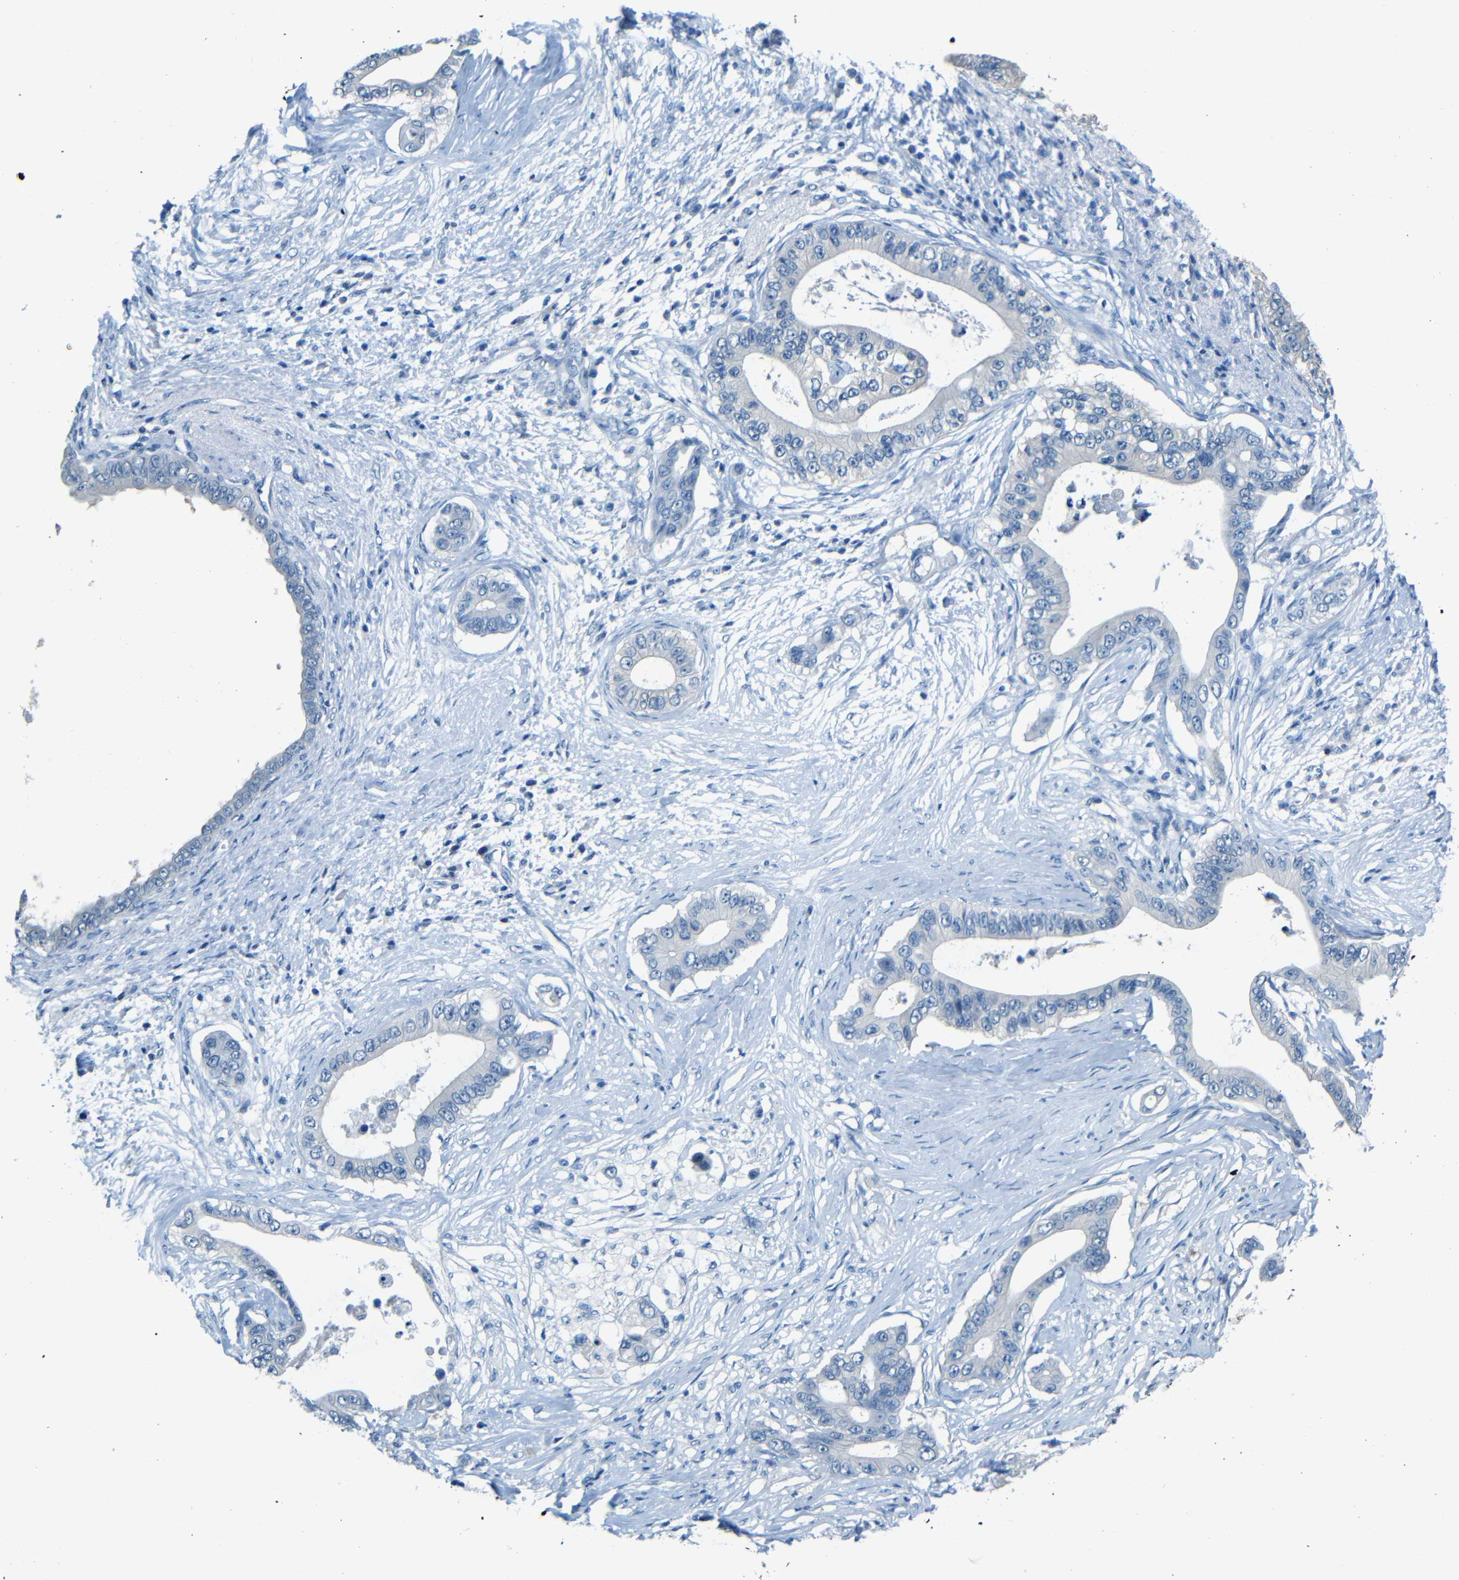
{"staining": {"intensity": "negative", "quantity": "none", "location": "none"}, "tissue": "pancreatic cancer", "cell_type": "Tumor cells", "image_type": "cancer", "snomed": [{"axis": "morphology", "description": "Adenocarcinoma, NOS"}, {"axis": "topography", "description": "Pancreas"}], "caption": "Tumor cells are negative for brown protein staining in pancreatic adenocarcinoma.", "gene": "ZMAT1", "patient": {"sex": "male", "age": 77}}